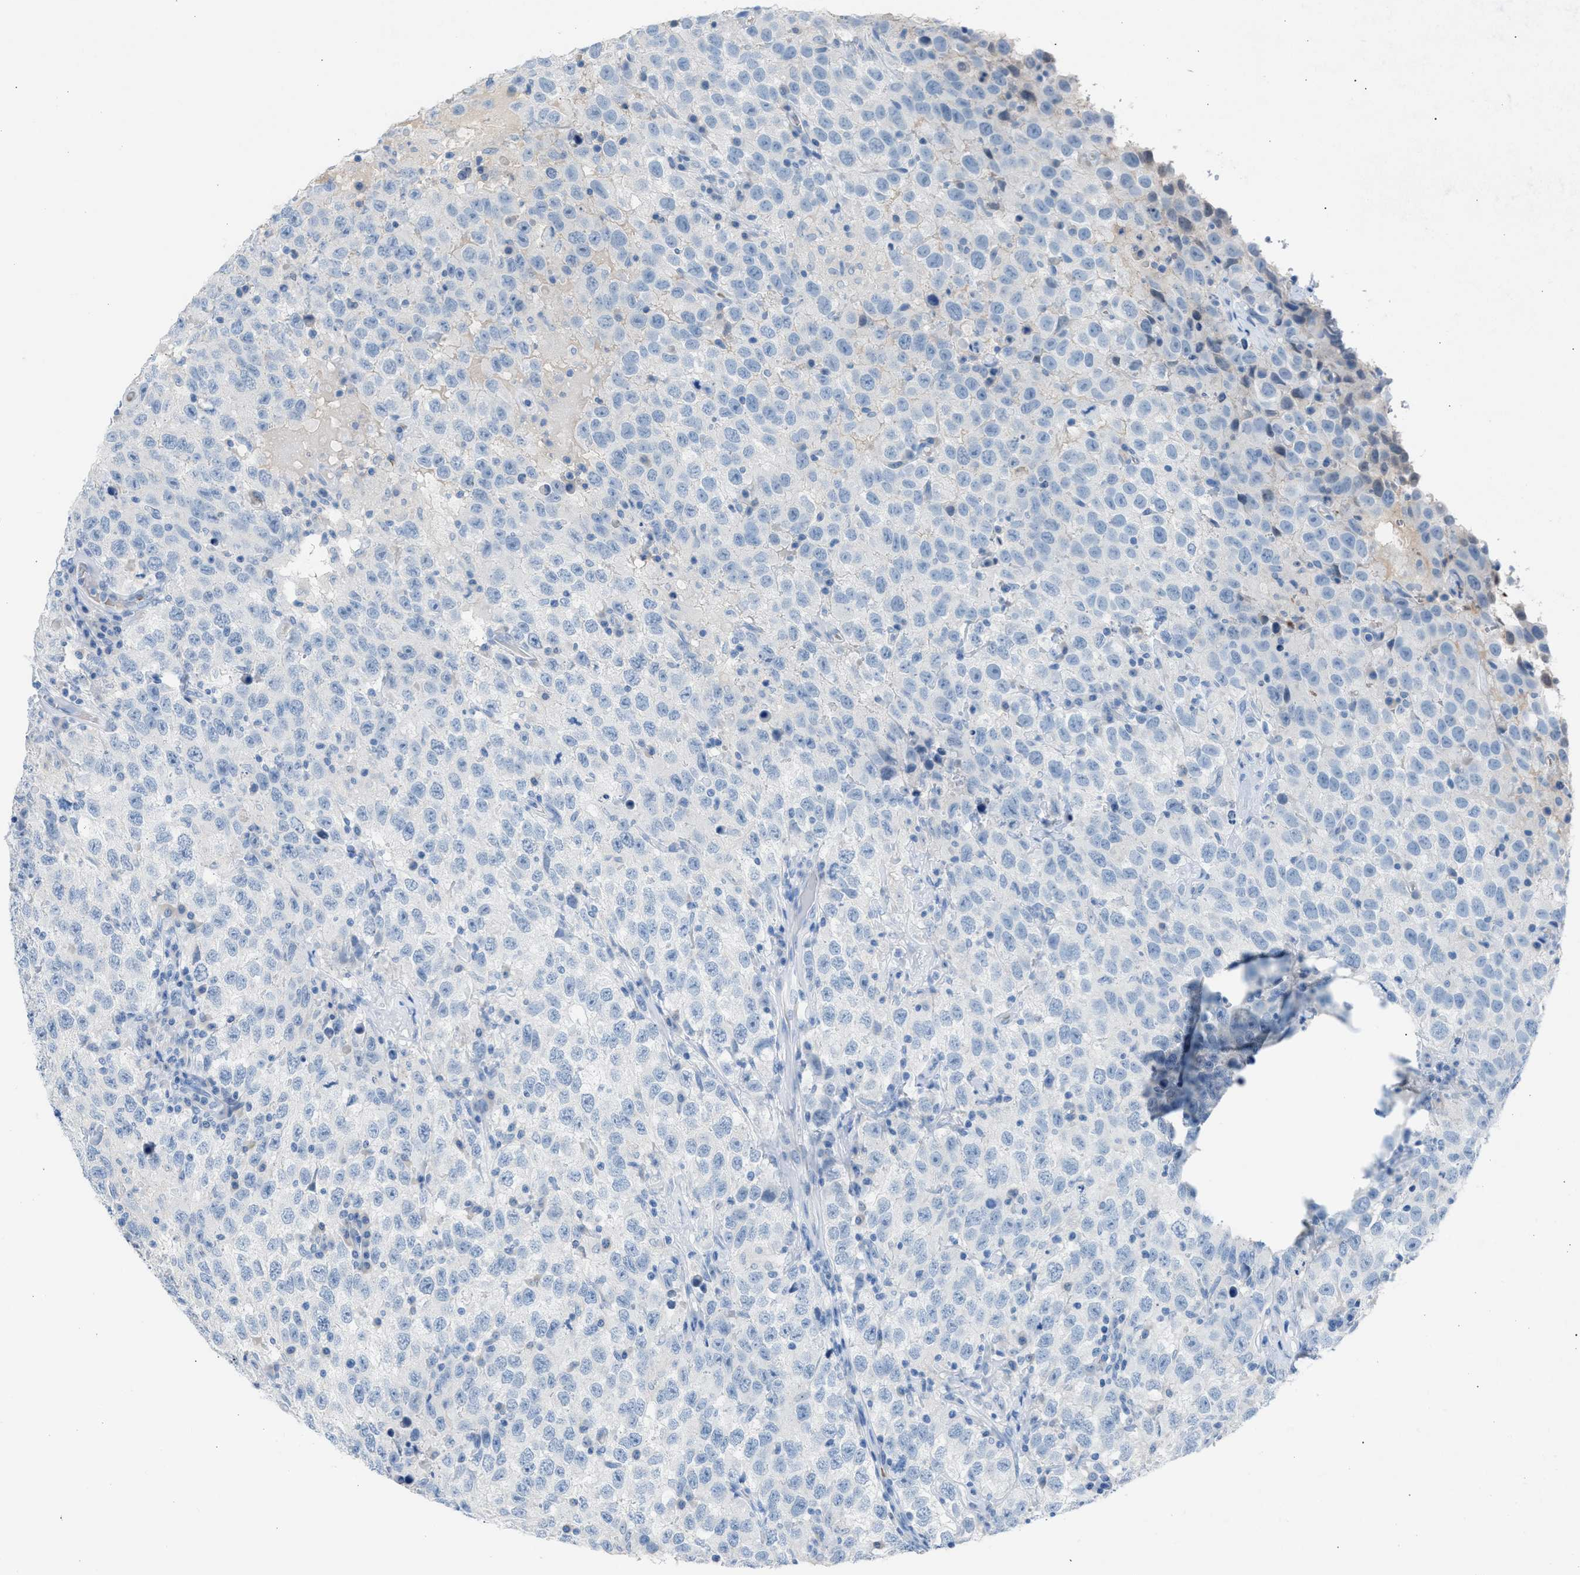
{"staining": {"intensity": "negative", "quantity": "none", "location": "none"}, "tissue": "testis cancer", "cell_type": "Tumor cells", "image_type": "cancer", "snomed": [{"axis": "morphology", "description": "Seminoma, NOS"}, {"axis": "topography", "description": "Testis"}], "caption": "This is an IHC photomicrograph of testis seminoma. There is no staining in tumor cells.", "gene": "CFAP77", "patient": {"sex": "male", "age": 41}}